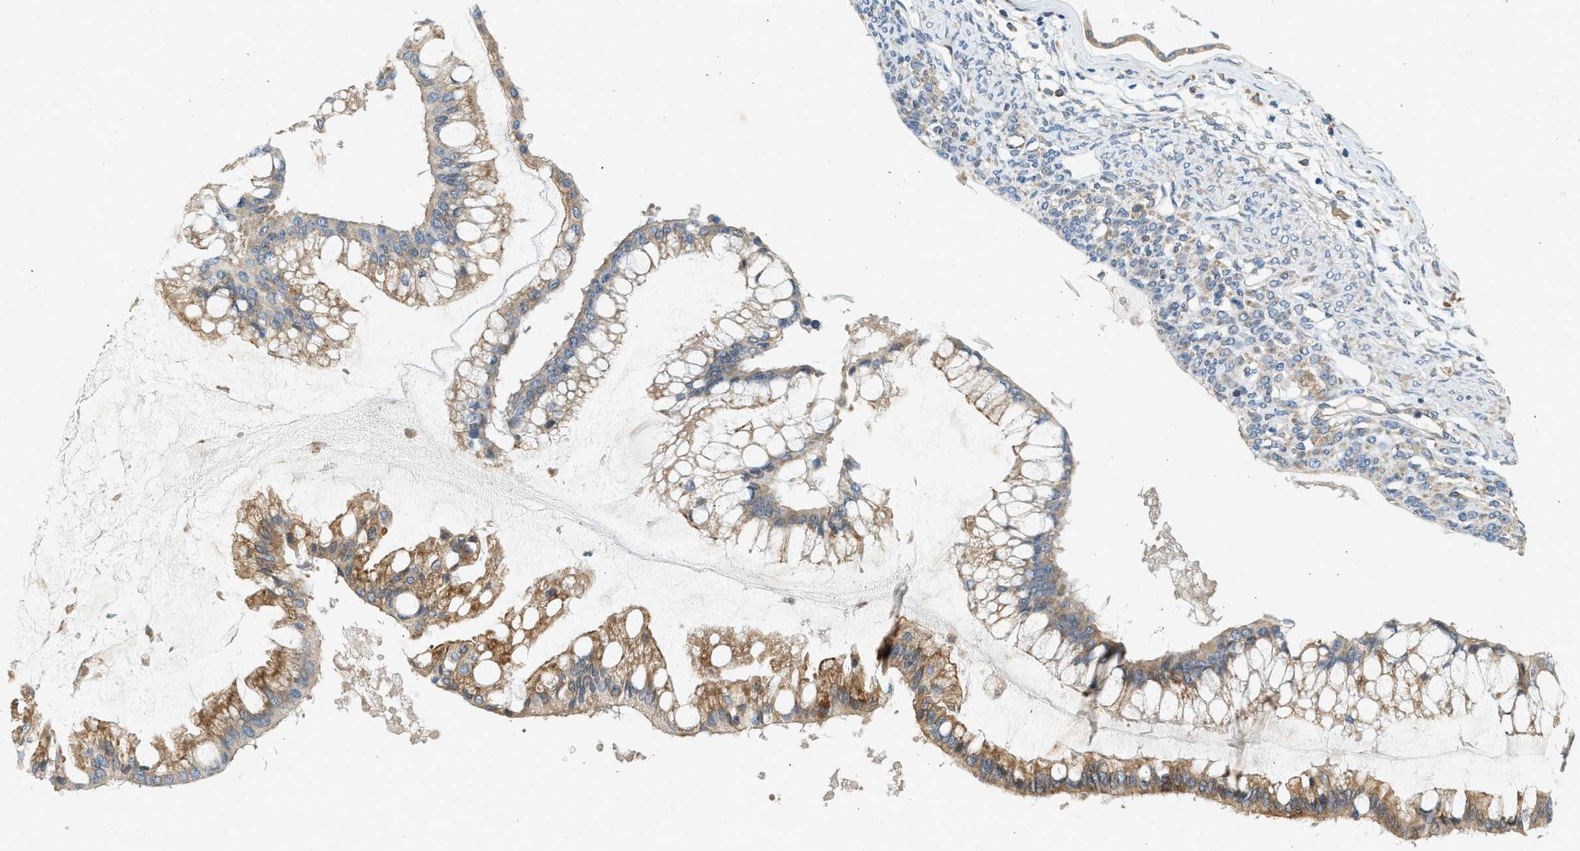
{"staining": {"intensity": "moderate", "quantity": ">75%", "location": "cytoplasmic/membranous"}, "tissue": "ovarian cancer", "cell_type": "Tumor cells", "image_type": "cancer", "snomed": [{"axis": "morphology", "description": "Cystadenocarcinoma, mucinous, NOS"}, {"axis": "topography", "description": "Ovary"}], "caption": "The immunohistochemical stain highlights moderate cytoplasmic/membranous expression in tumor cells of ovarian cancer tissue.", "gene": "KDELR2", "patient": {"sex": "female", "age": 73}}